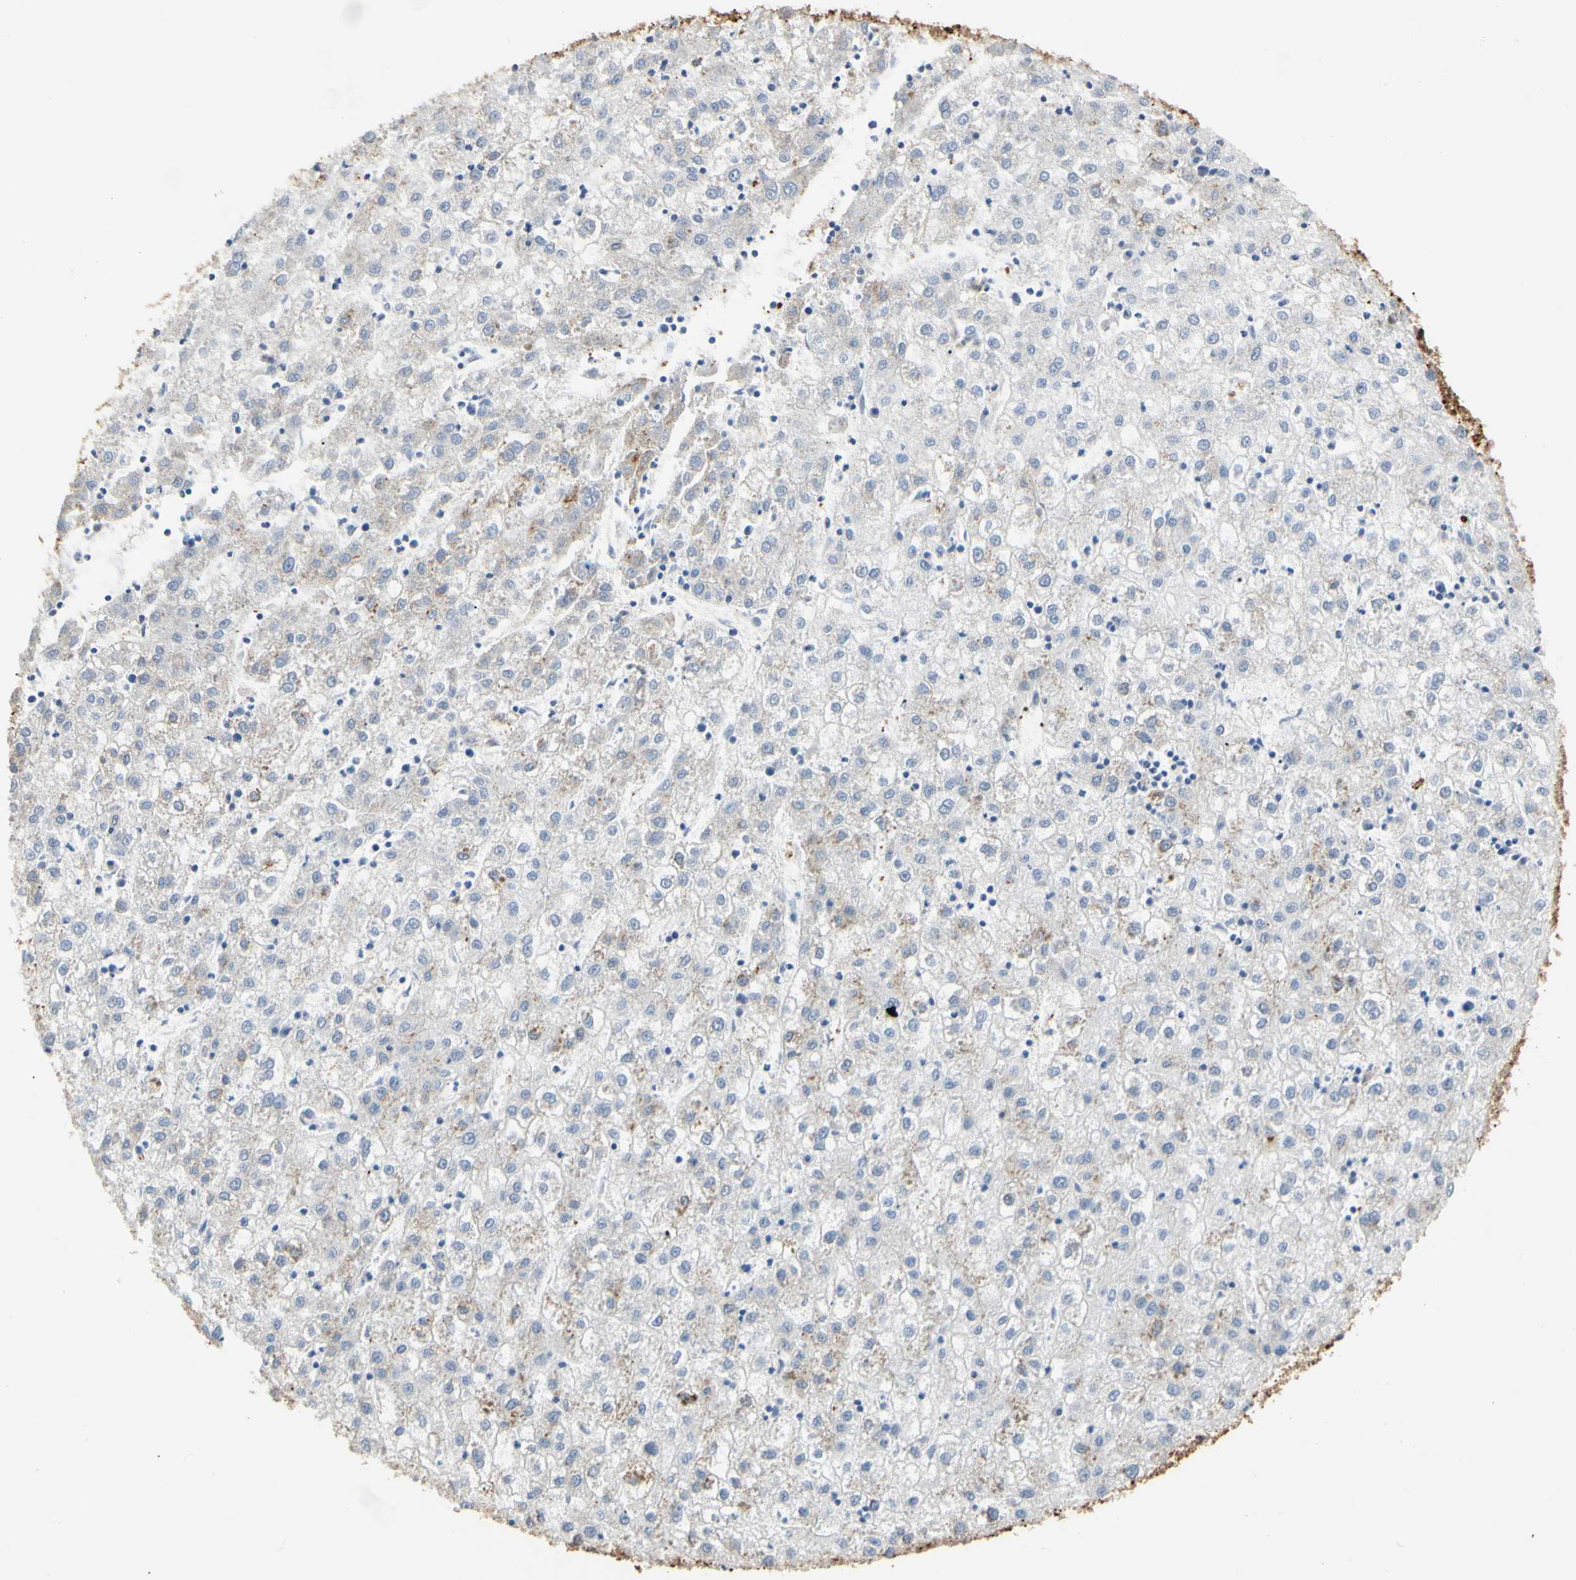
{"staining": {"intensity": "moderate", "quantity": "<25%", "location": "cytoplasmic/membranous"}, "tissue": "liver cancer", "cell_type": "Tumor cells", "image_type": "cancer", "snomed": [{"axis": "morphology", "description": "Carcinoma, Hepatocellular, NOS"}, {"axis": "topography", "description": "Liver"}], "caption": "An image showing moderate cytoplasmic/membranous positivity in about <25% of tumor cells in liver cancer, as visualized by brown immunohistochemical staining.", "gene": "FGB", "patient": {"sex": "male", "age": 72}}